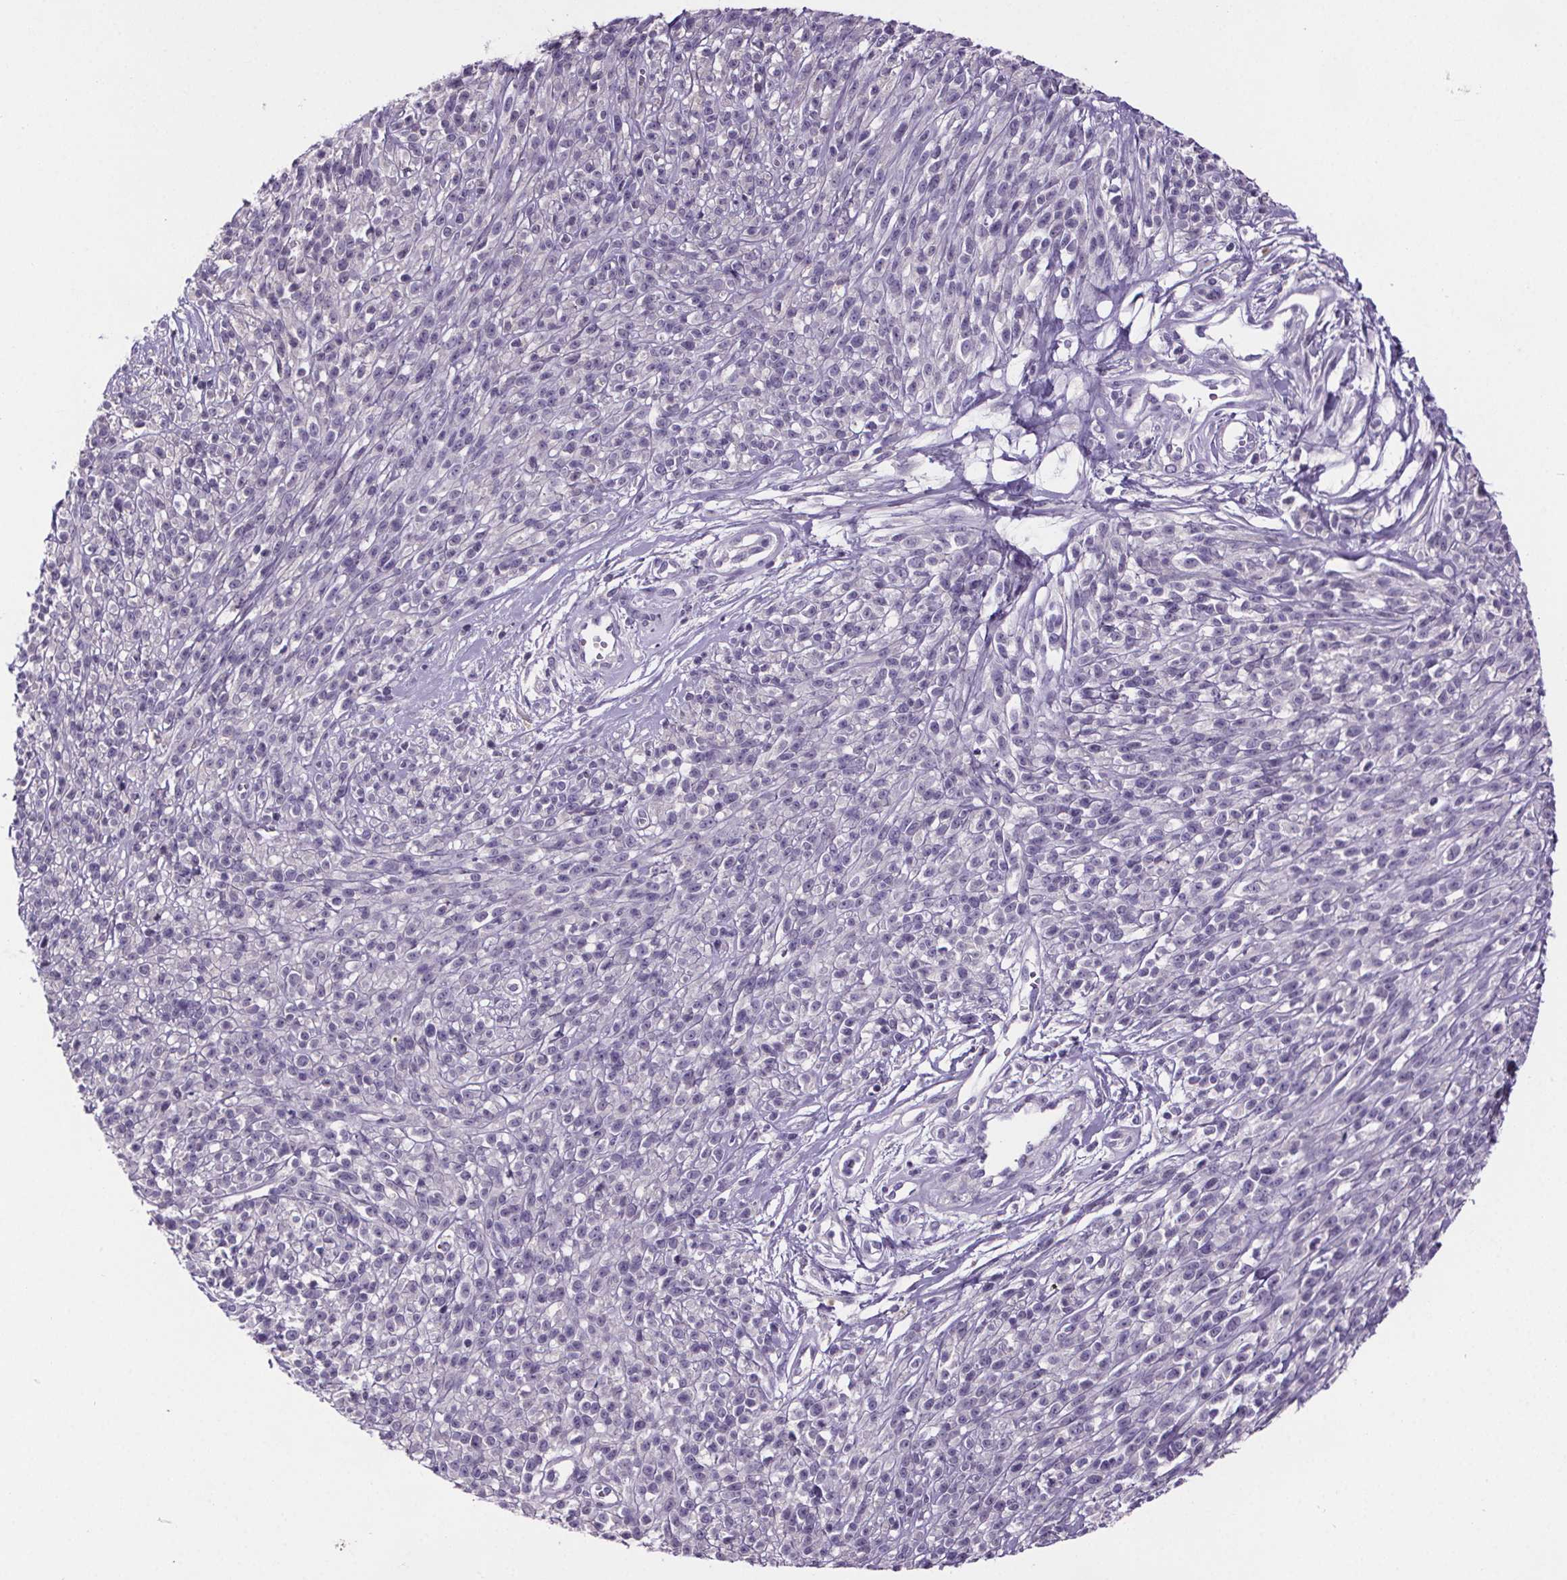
{"staining": {"intensity": "negative", "quantity": "none", "location": "none"}, "tissue": "melanoma", "cell_type": "Tumor cells", "image_type": "cancer", "snomed": [{"axis": "morphology", "description": "Malignant melanoma, NOS"}, {"axis": "topography", "description": "Skin"}, {"axis": "topography", "description": "Skin of trunk"}], "caption": "A high-resolution photomicrograph shows immunohistochemistry (IHC) staining of melanoma, which displays no significant positivity in tumor cells. (DAB immunohistochemistry (IHC) with hematoxylin counter stain).", "gene": "CUBN", "patient": {"sex": "male", "age": 74}}